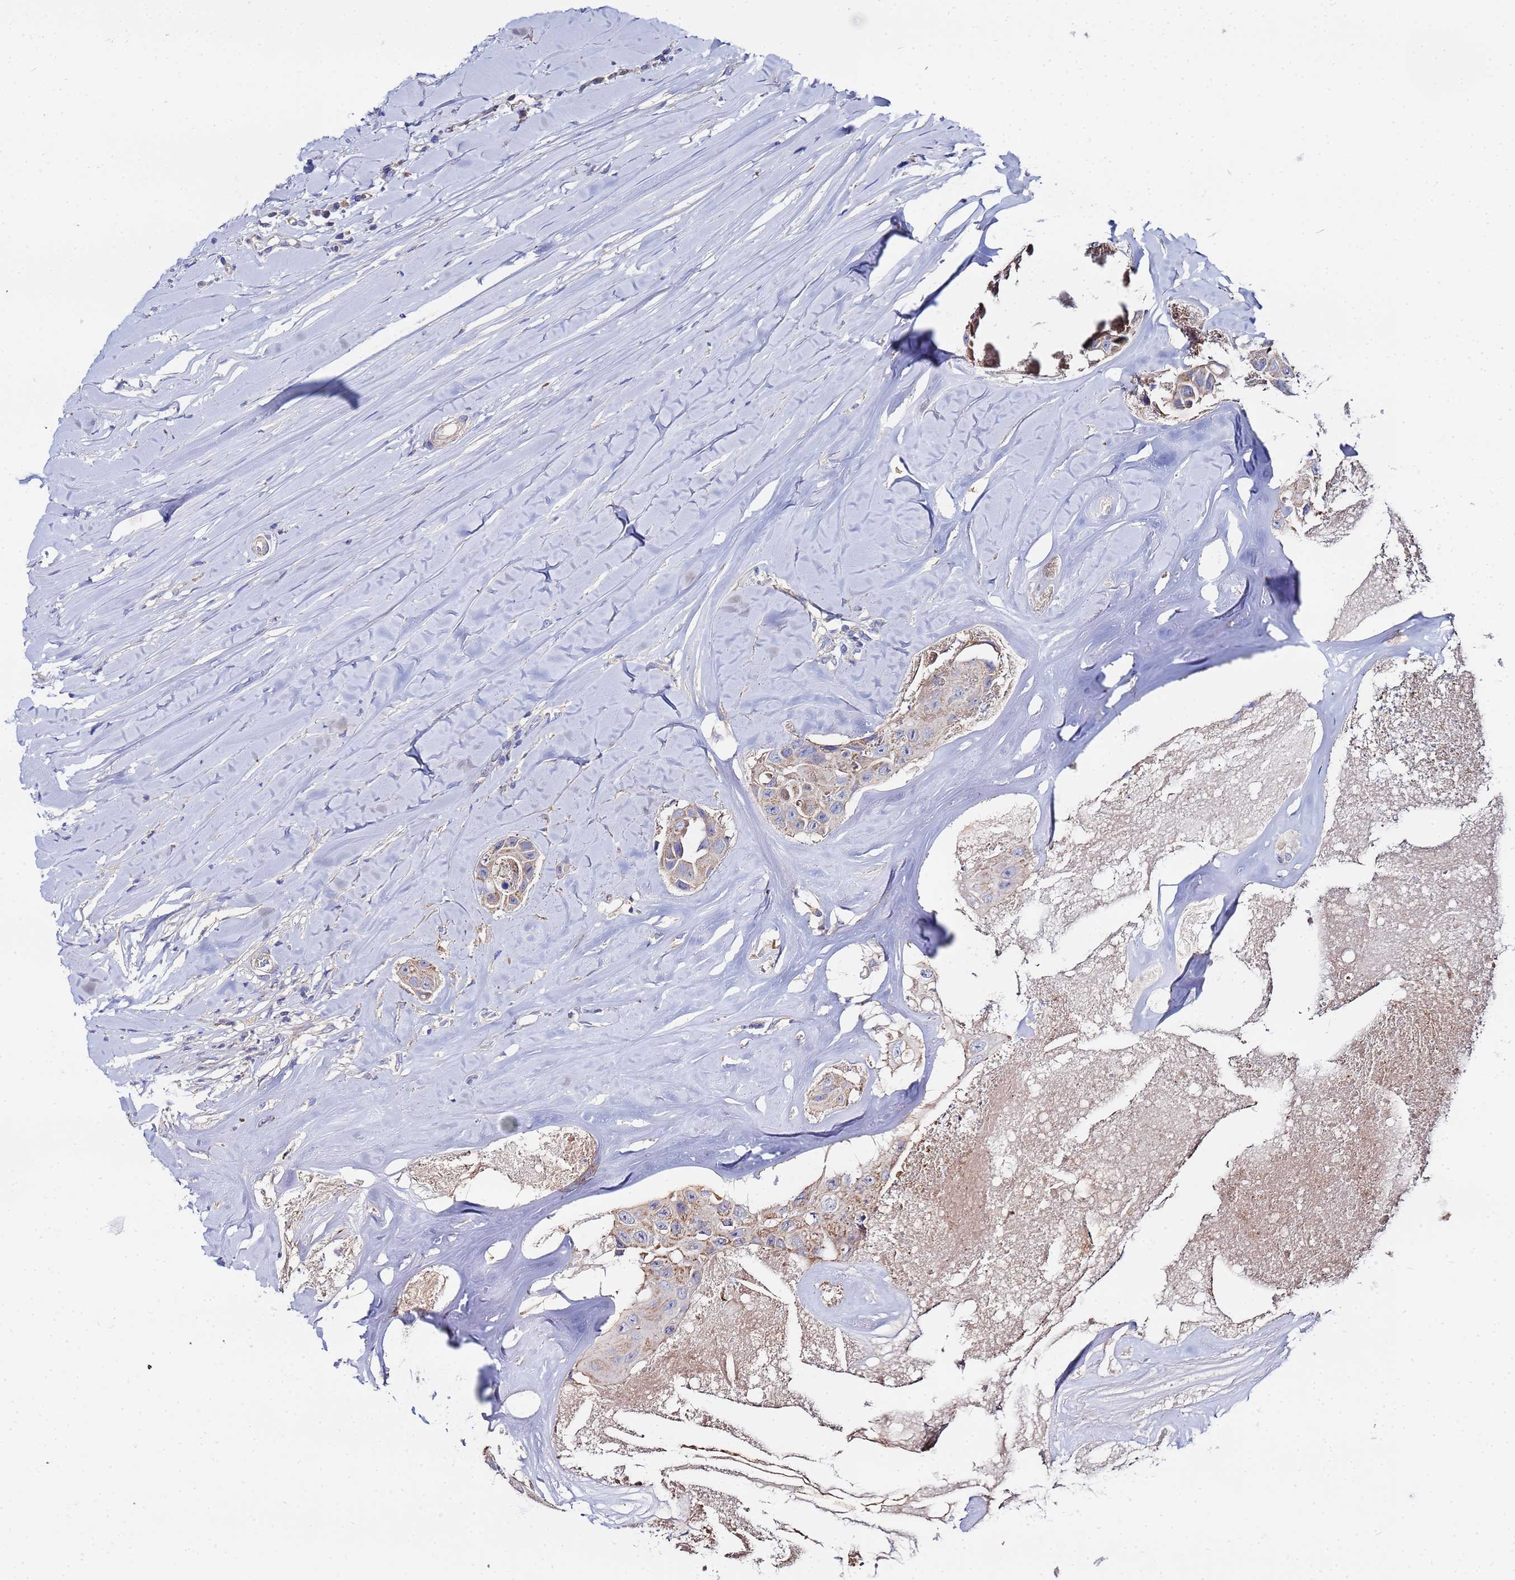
{"staining": {"intensity": "weak", "quantity": "25%-75%", "location": "cytoplasmic/membranous"}, "tissue": "head and neck cancer", "cell_type": "Tumor cells", "image_type": "cancer", "snomed": [{"axis": "morphology", "description": "Adenocarcinoma, NOS"}, {"axis": "morphology", "description": "Adenocarcinoma, metastatic, NOS"}, {"axis": "topography", "description": "Head-Neck"}], "caption": "Brown immunohistochemical staining in human adenocarcinoma (head and neck) exhibits weak cytoplasmic/membranous positivity in approximately 25%-75% of tumor cells.", "gene": "FAHD2A", "patient": {"sex": "male", "age": 75}}